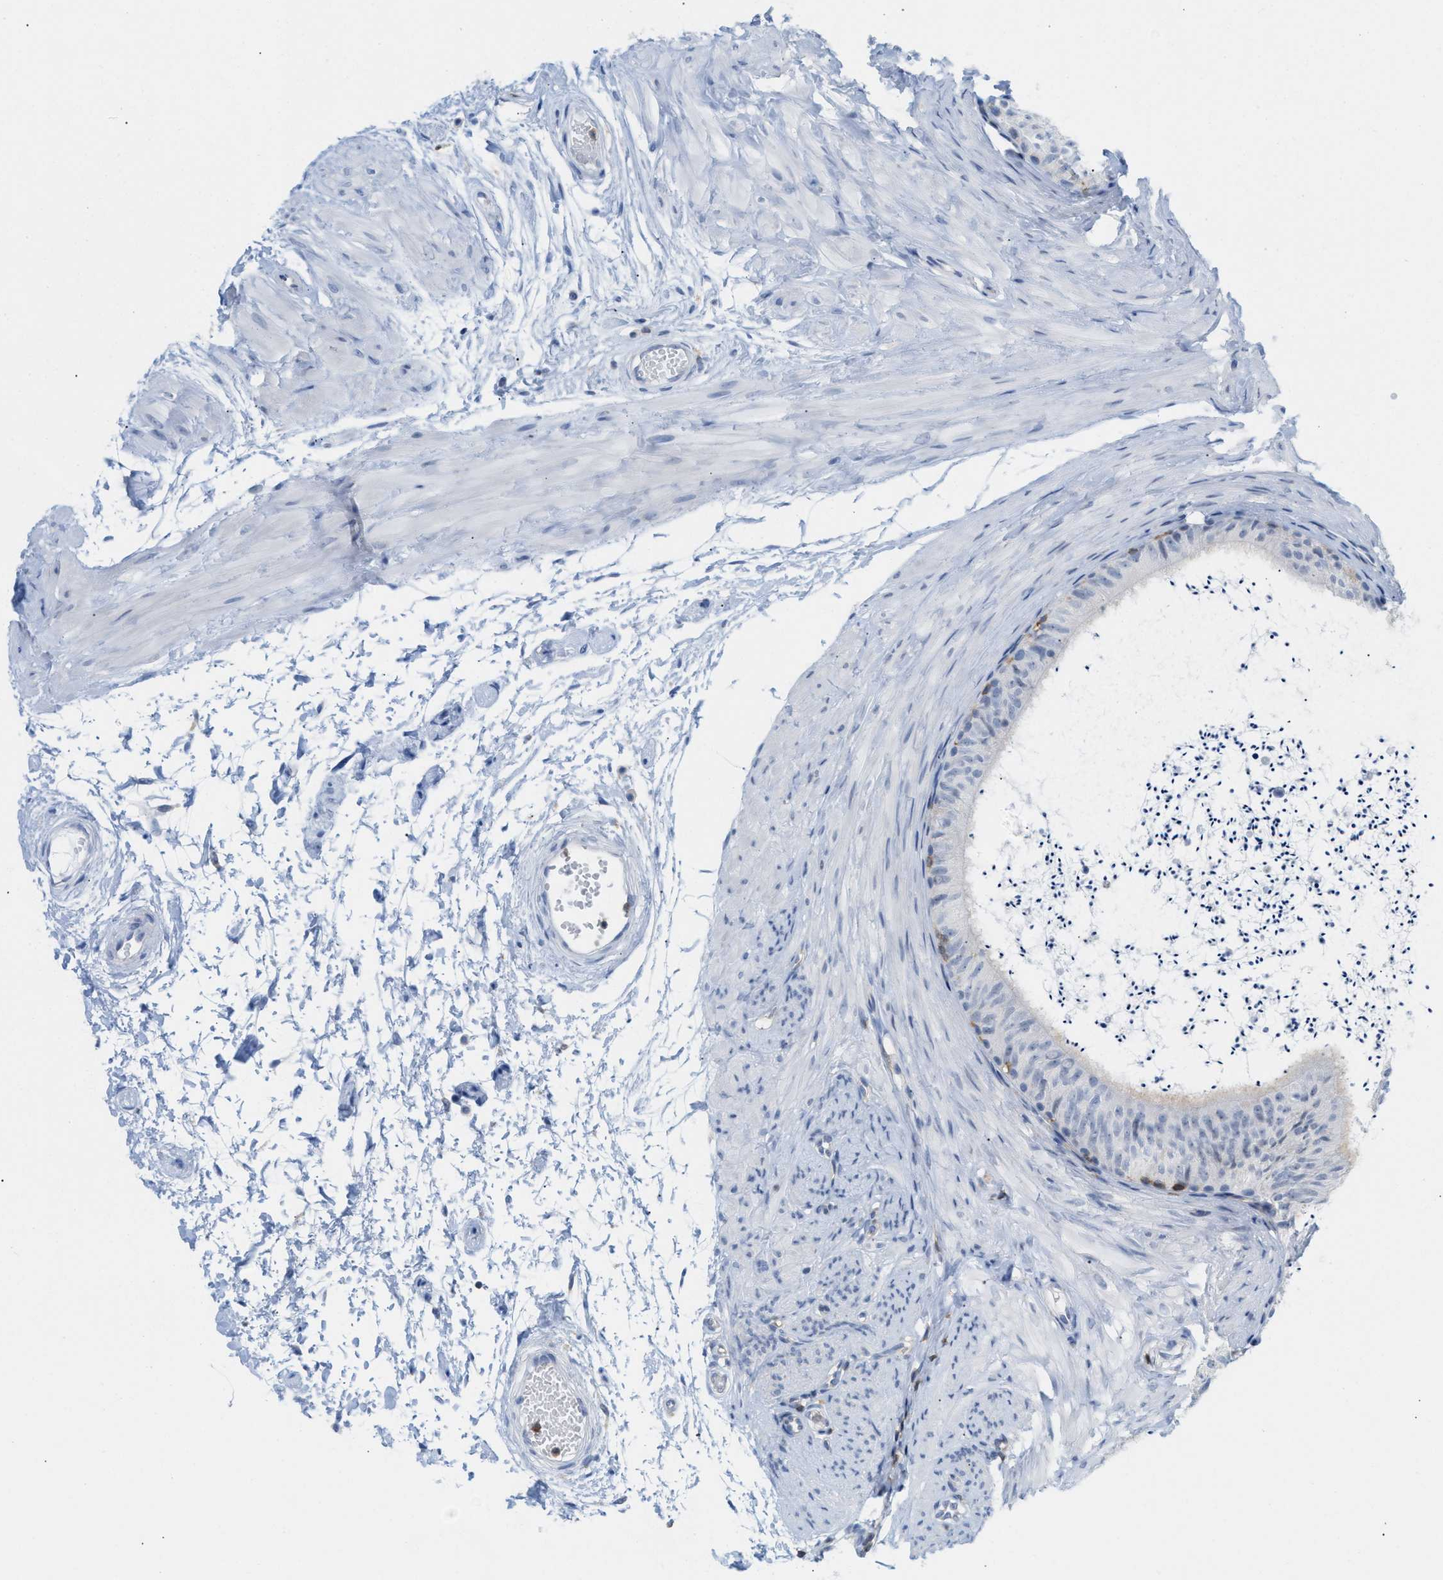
{"staining": {"intensity": "weak", "quantity": "<25%", "location": "cytoplasmic/membranous"}, "tissue": "epididymis", "cell_type": "Glandular cells", "image_type": "normal", "snomed": [{"axis": "morphology", "description": "Normal tissue, NOS"}, {"axis": "topography", "description": "Epididymis"}], "caption": "DAB immunohistochemical staining of normal human epididymis exhibits no significant staining in glandular cells.", "gene": "IL16", "patient": {"sex": "male", "age": 56}}